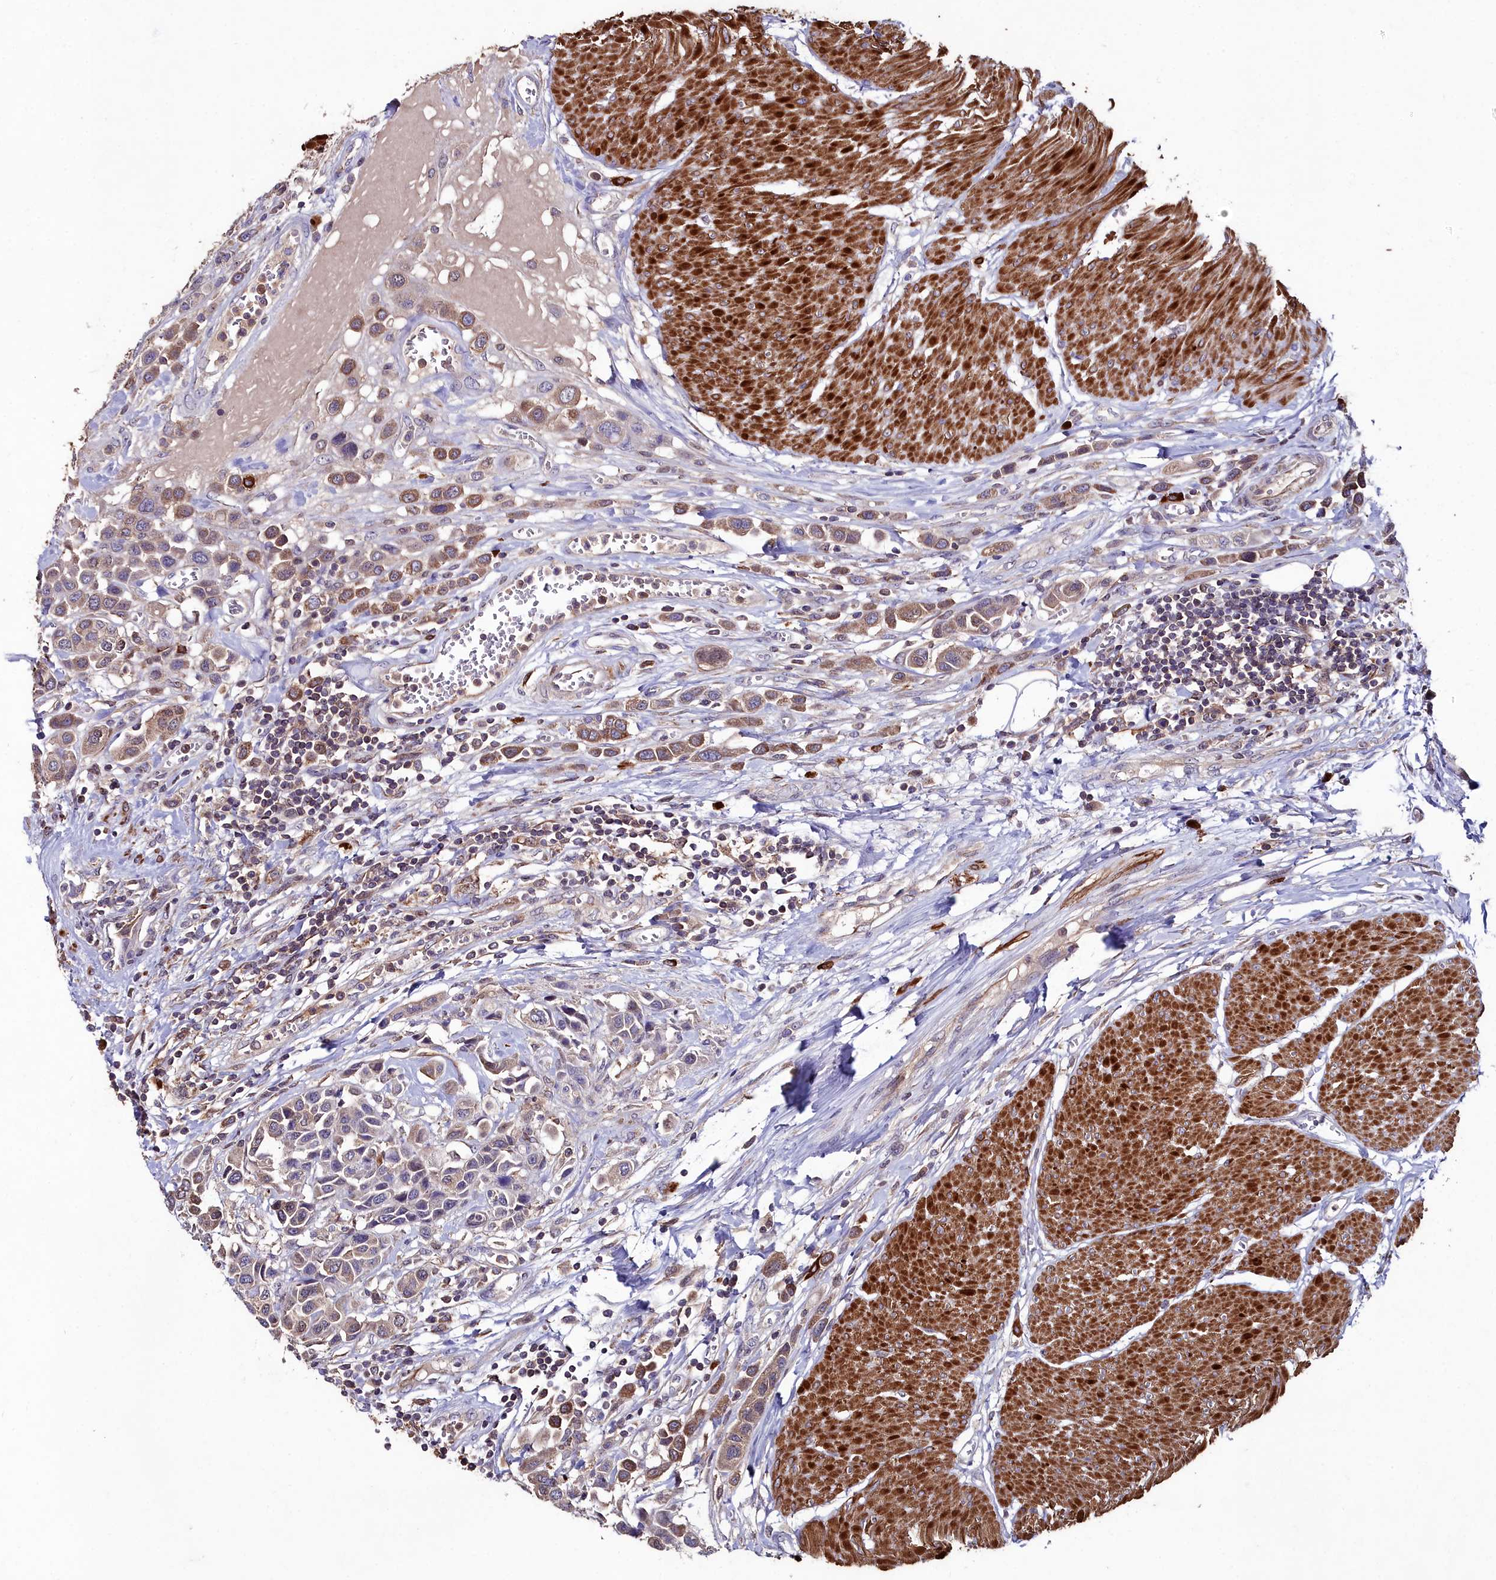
{"staining": {"intensity": "moderate", "quantity": "25%-75%", "location": "cytoplasmic/membranous"}, "tissue": "urothelial cancer", "cell_type": "Tumor cells", "image_type": "cancer", "snomed": [{"axis": "morphology", "description": "Urothelial carcinoma, High grade"}, {"axis": "topography", "description": "Urinary bladder"}], "caption": "Protein expression analysis of high-grade urothelial carcinoma exhibits moderate cytoplasmic/membranous positivity in approximately 25%-75% of tumor cells.", "gene": "AMBRA1", "patient": {"sex": "male", "age": 50}}